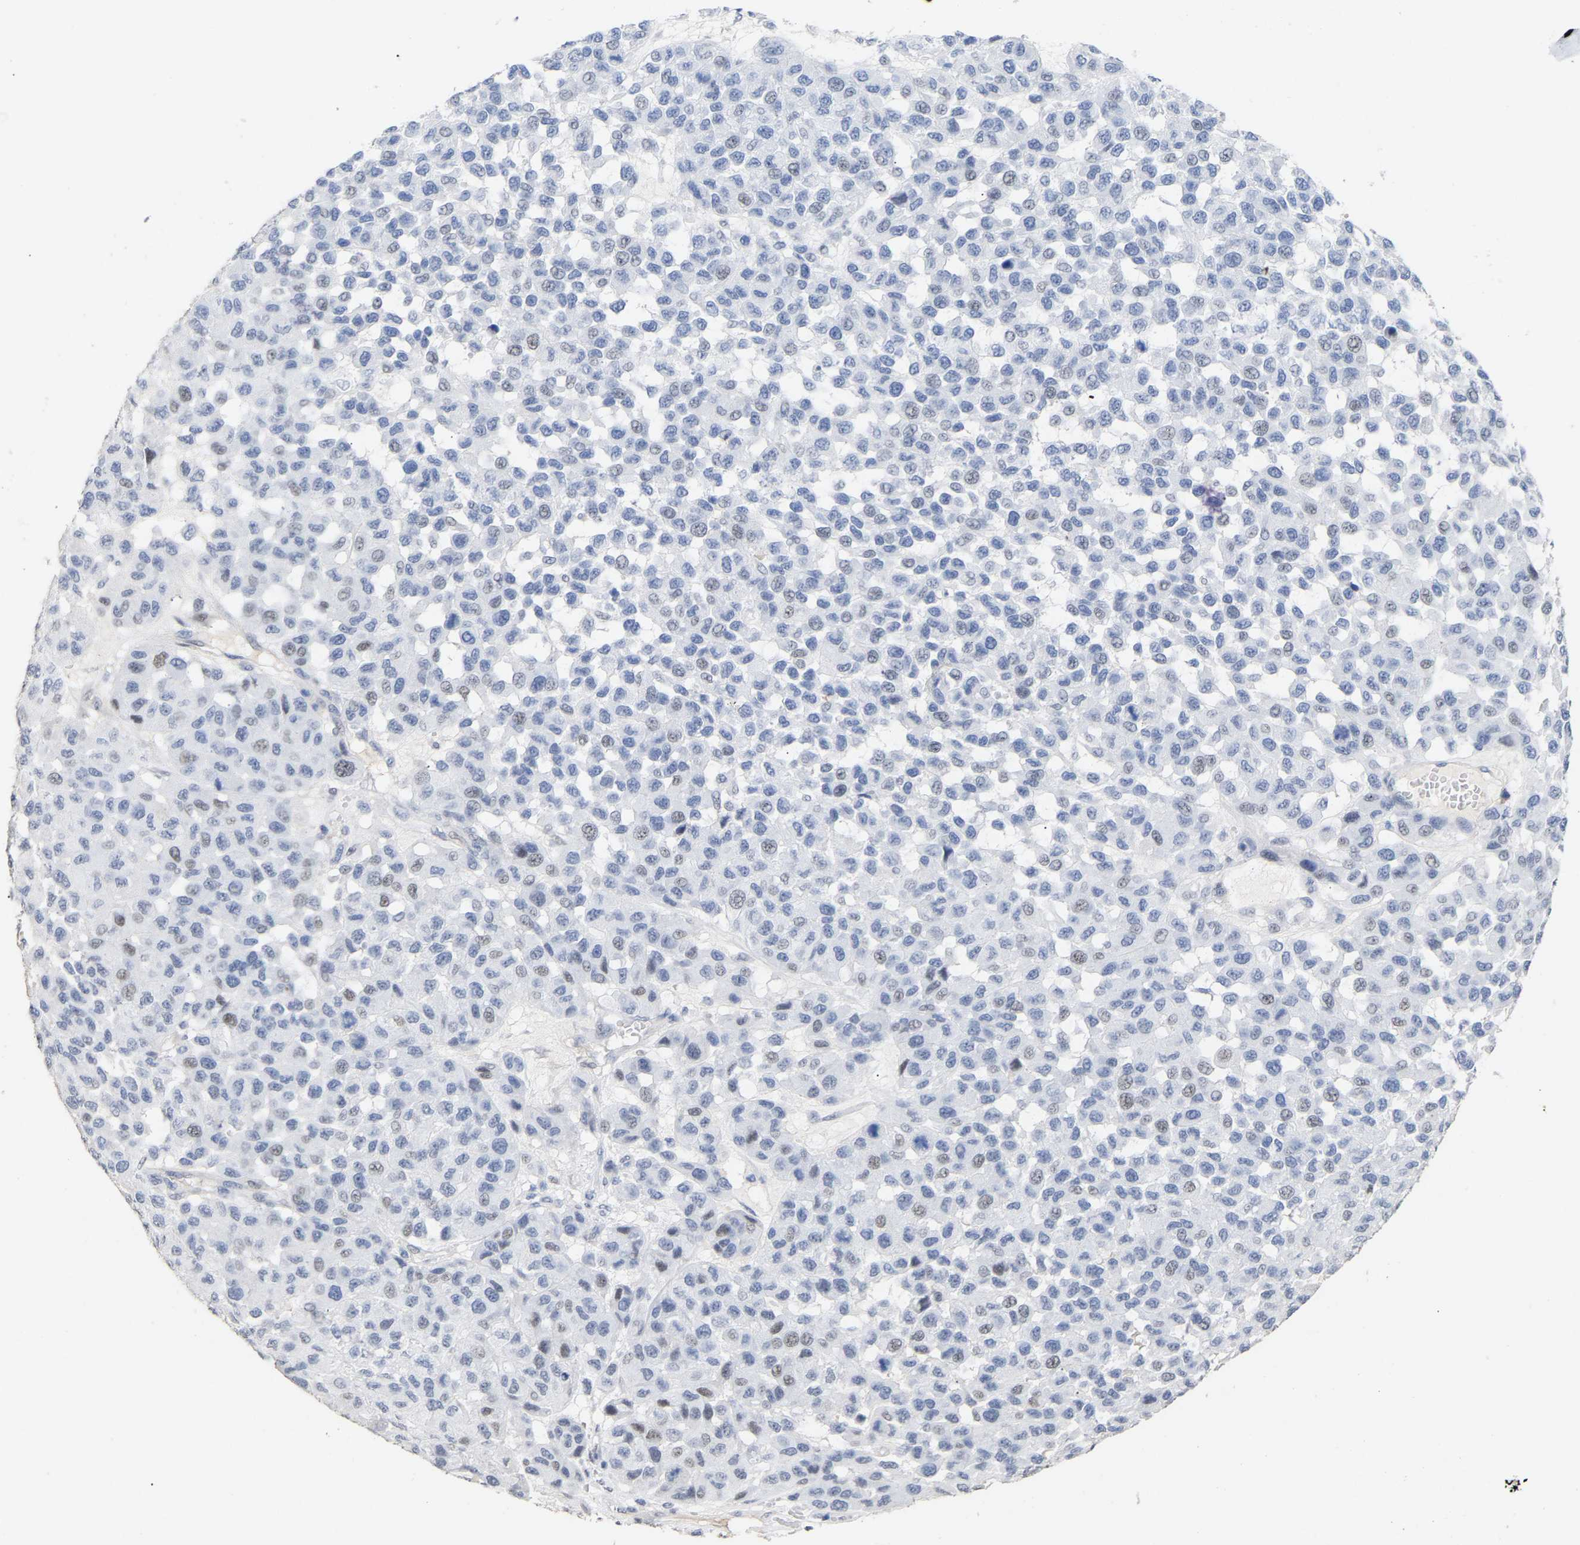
{"staining": {"intensity": "weak", "quantity": "<25%", "location": "nuclear"}, "tissue": "melanoma", "cell_type": "Tumor cells", "image_type": "cancer", "snomed": [{"axis": "morphology", "description": "Malignant melanoma, NOS"}, {"axis": "topography", "description": "Skin"}], "caption": "Human melanoma stained for a protein using immunohistochemistry reveals no expression in tumor cells.", "gene": "AMPH", "patient": {"sex": "male", "age": 62}}